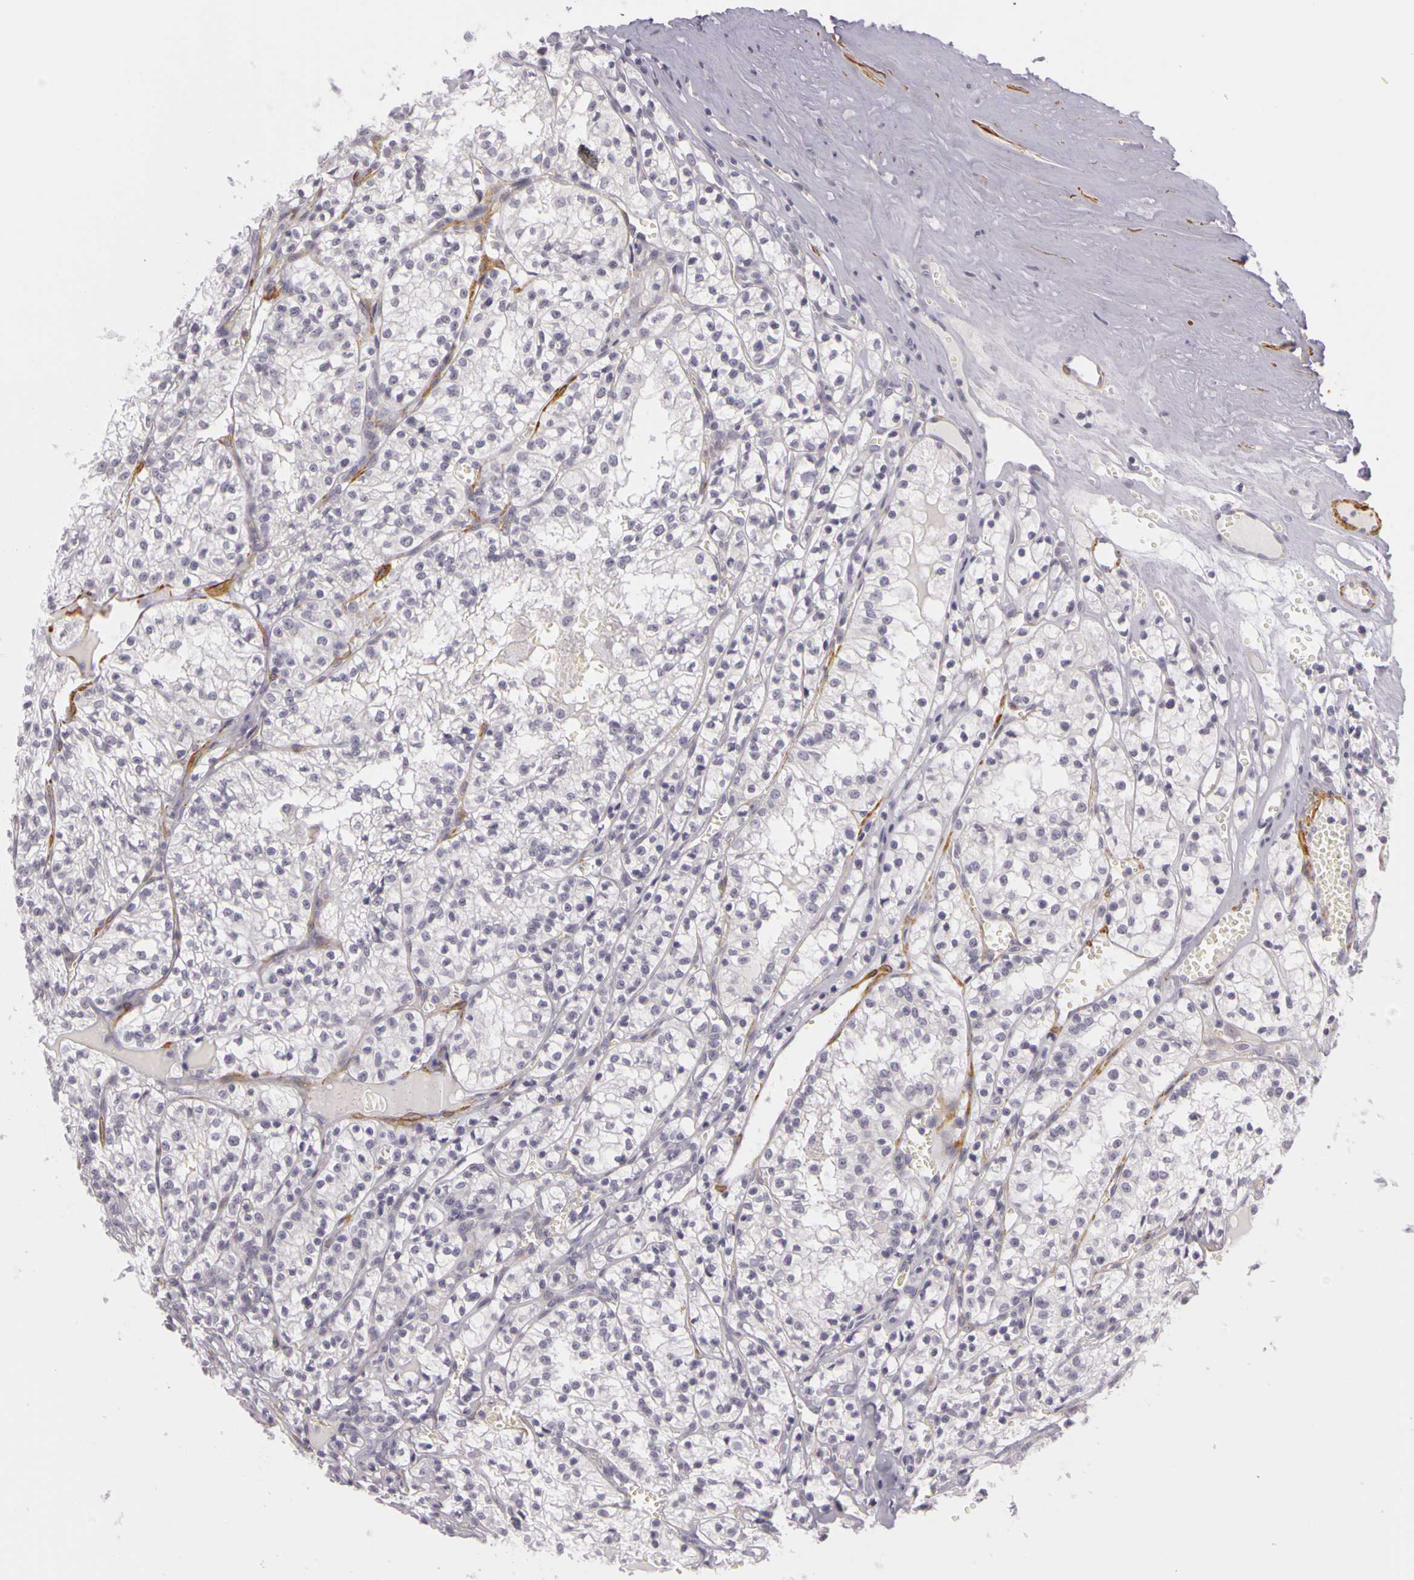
{"staining": {"intensity": "negative", "quantity": "none", "location": "none"}, "tissue": "renal cancer", "cell_type": "Tumor cells", "image_type": "cancer", "snomed": [{"axis": "morphology", "description": "Adenocarcinoma, NOS"}, {"axis": "topography", "description": "Kidney"}], "caption": "Immunohistochemistry micrograph of renal cancer stained for a protein (brown), which shows no staining in tumor cells. (DAB (3,3'-diaminobenzidine) IHC, high magnification).", "gene": "CNTN2", "patient": {"sex": "male", "age": 61}}